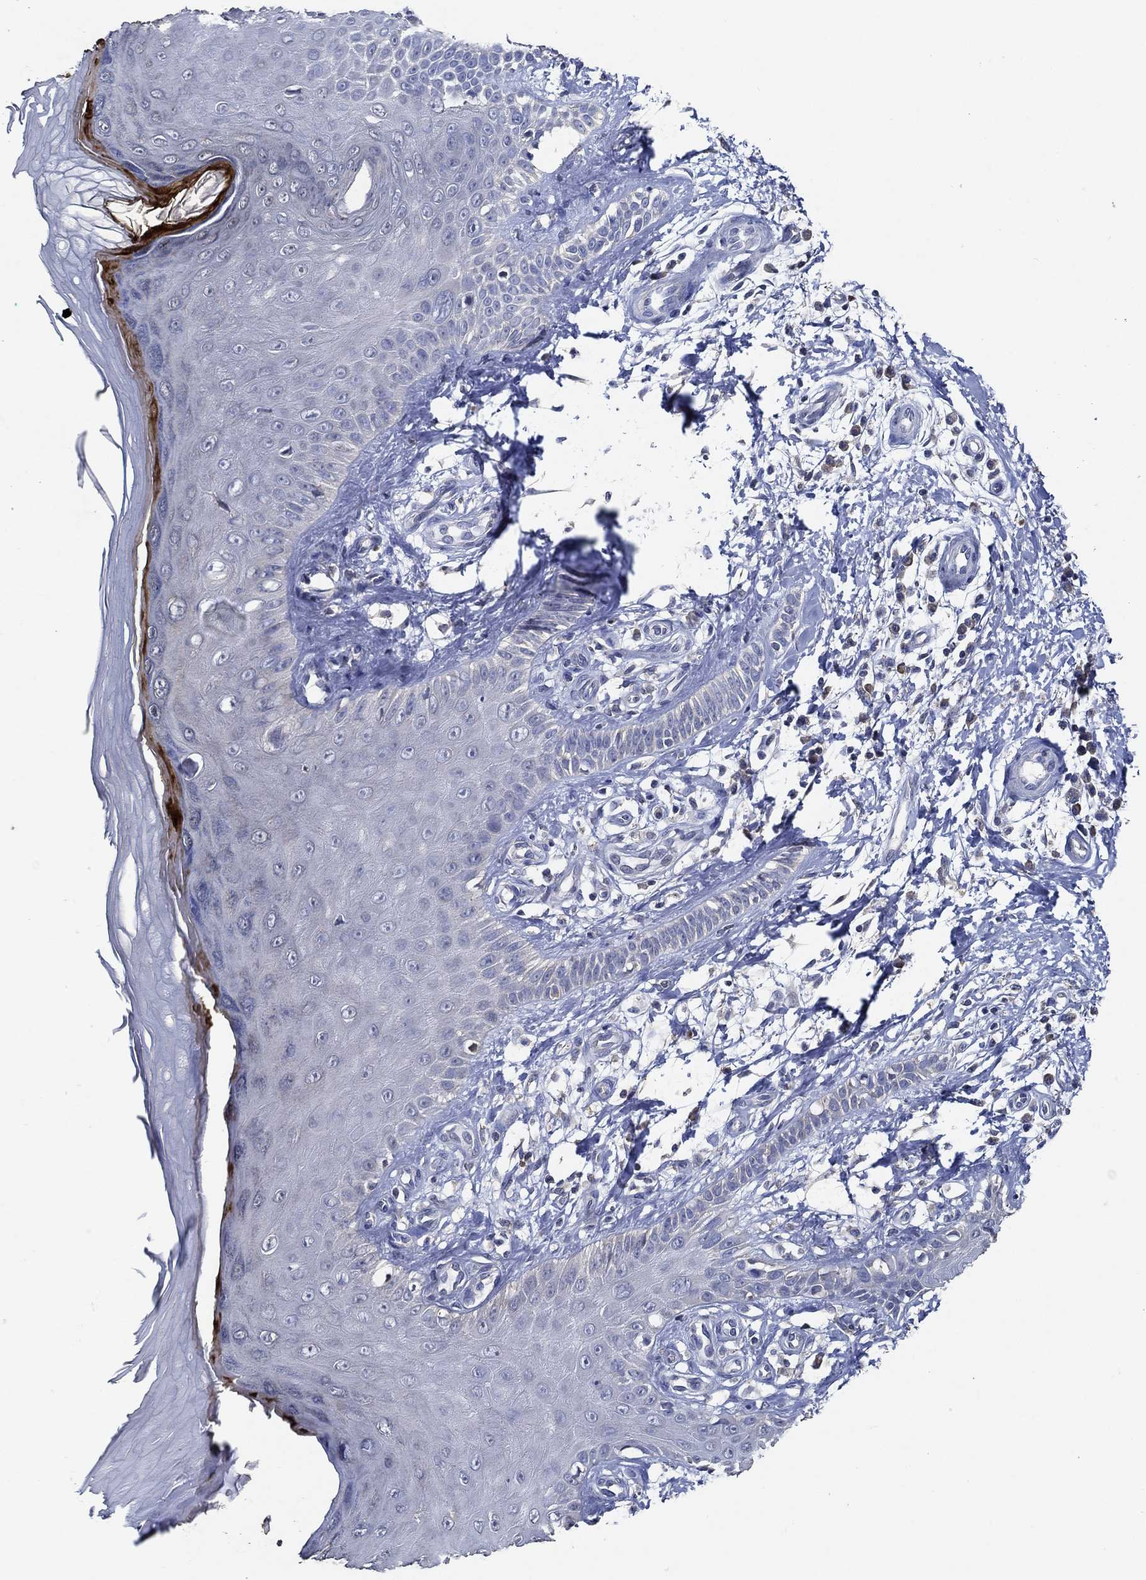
{"staining": {"intensity": "negative", "quantity": "none", "location": "none"}, "tissue": "skin", "cell_type": "Fibroblasts", "image_type": "normal", "snomed": [{"axis": "morphology", "description": "Normal tissue, NOS"}, {"axis": "morphology", "description": "Inflammation, NOS"}, {"axis": "morphology", "description": "Fibrosis, NOS"}, {"axis": "topography", "description": "Skin"}], "caption": "The micrograph reveals no staining of fibroblasts in benign skin.", "gene": "DOCK3", "patient": {"sex": "male", "age": 71}}